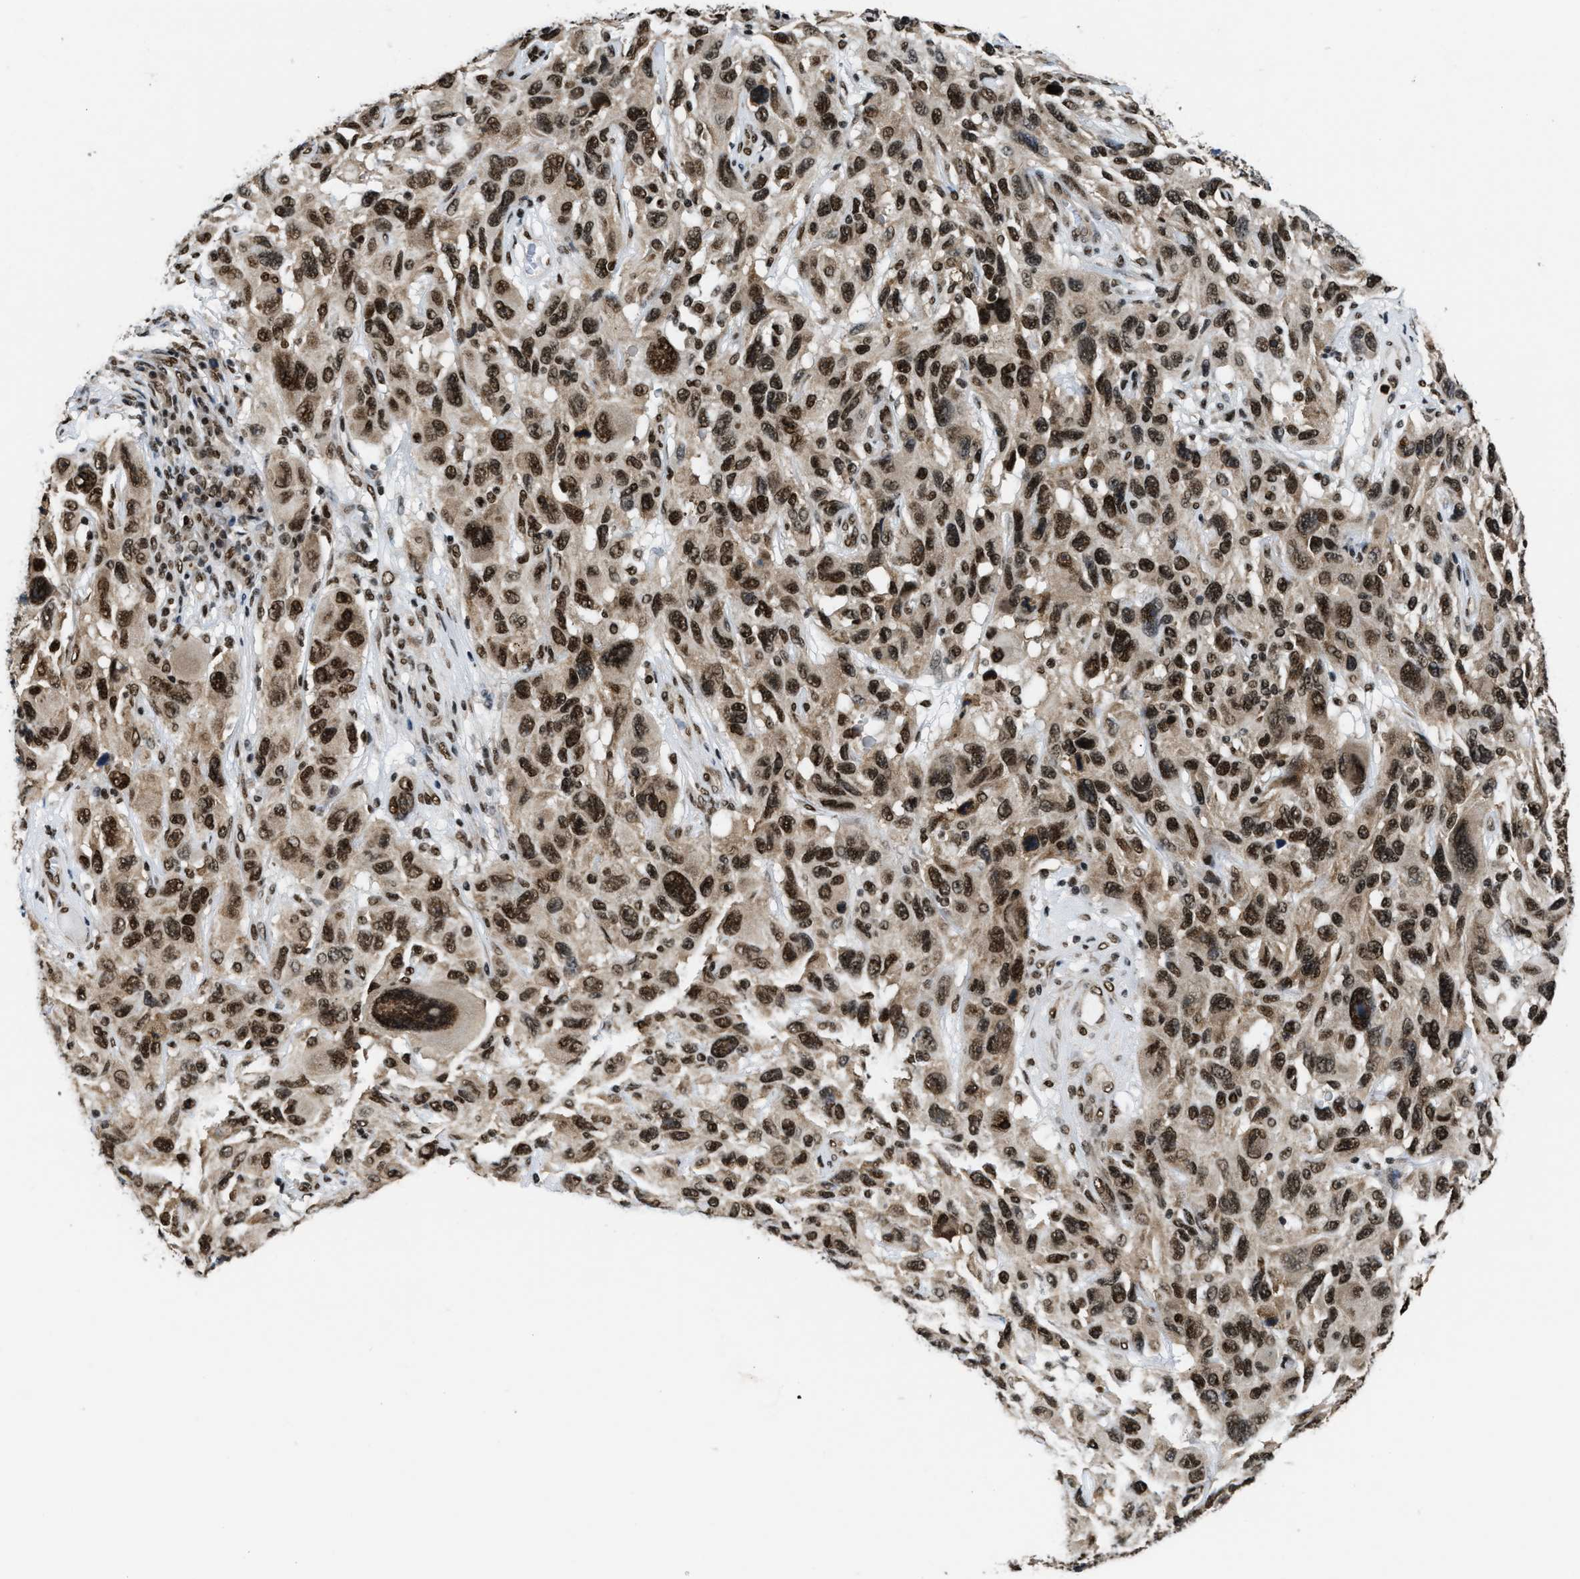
{"staining": {"intensity": "strong", "quantity": ">75%", "location": "nuclear"}, "tissue": "melanoma", "cell_type": "Tumor cells", "image_type": "cancer", "snomed": [{"axis": "morphology", "description": "Malignant melanoma, NOS"}, {"axis": "topography", "description": "Skin"}], "caption": "This image exhibits immunohistochemistry (IHC) staining of human melanoma, with high strong nuclear positivity in approximately >75% of tumor cells.", "gene": "CCNDBP1", "patient": {"sex": "male", "age": 53}}